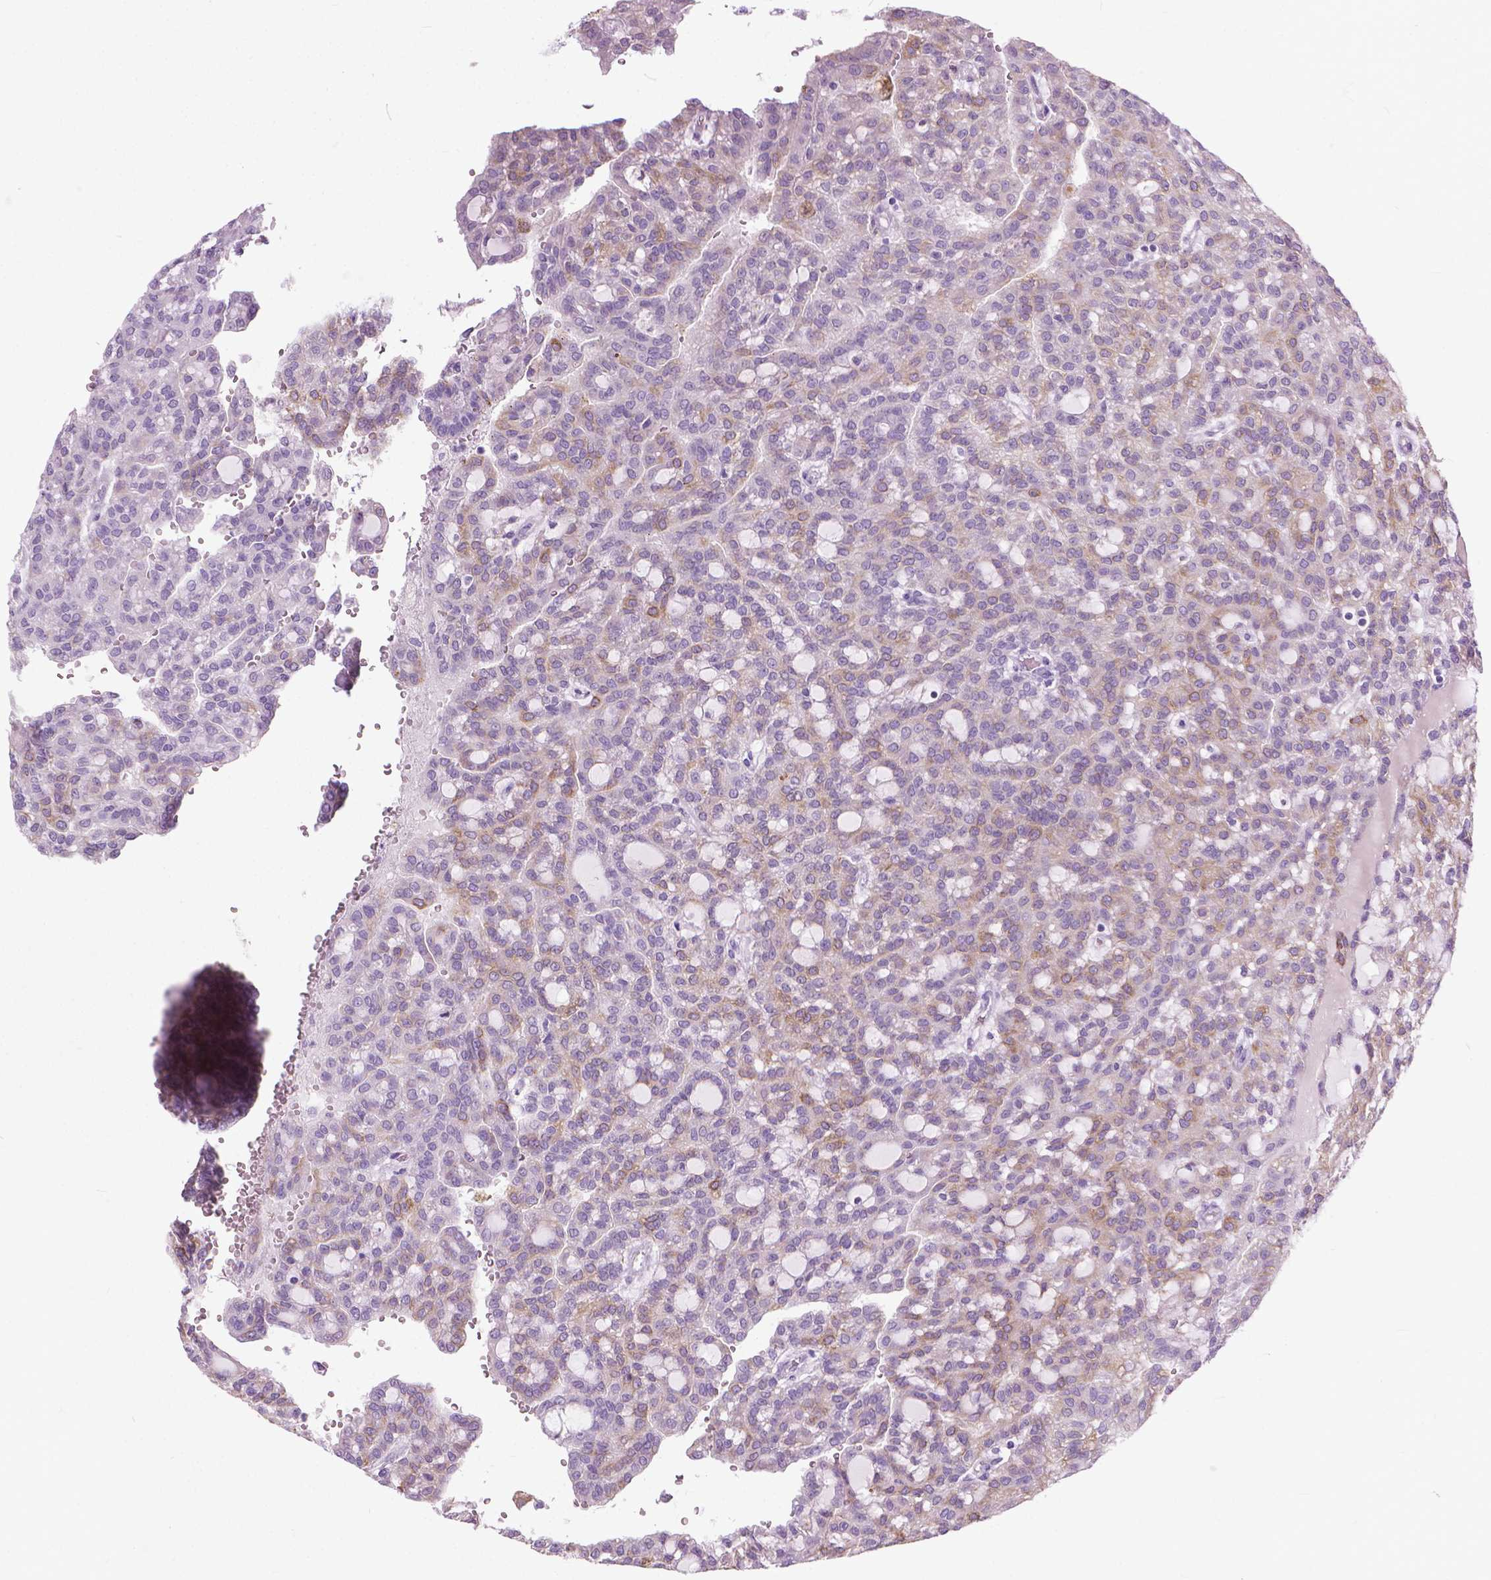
{"staining": {"intensity": "weak", "quantity": "25%-75%", "location": "cytoplasmic/membranous"}, "tissue": "renal cancer", "cell_type": "Tumor cells", "image_type": "cancer", "snomed": [{"axis": "morphology", "description": "Adenocarcinoma, NOS"}, {"axis": "topography", "description": "Kidney"}], "caption": "The immunohistochemical stain labels weak cytoplasmic/membranous staining in tumor cells of renal cancer (adenocarcinoma) tissue. (DAB (3,3'-diaminobenzidine) = brown stain, brightfield microscopy at high magnification).", "gene": "HTR2B", "patient": {"sex": "male", "age": 63}}